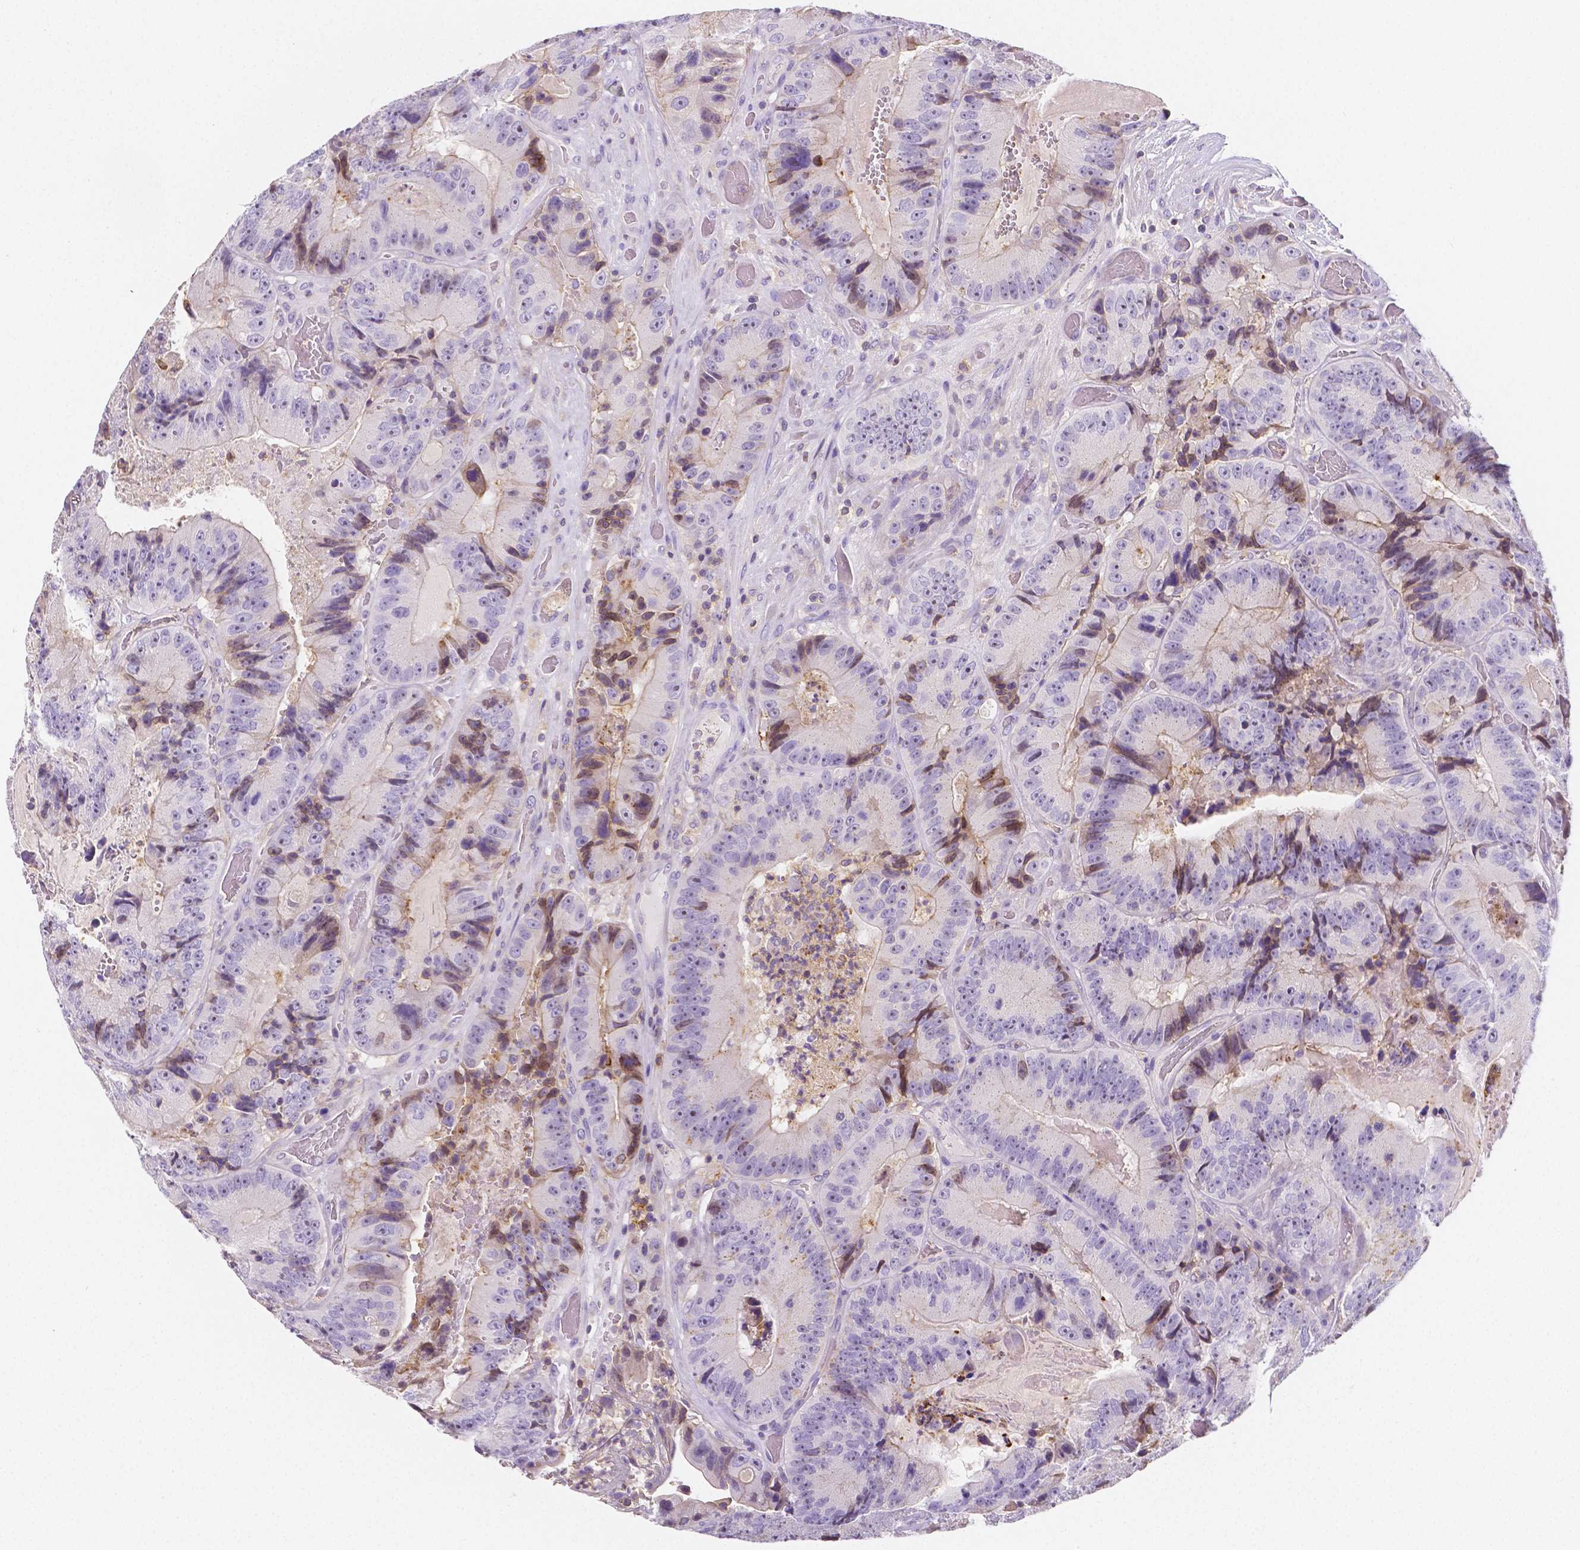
{"staining": {"intensity": "moderate", "quantity": "<25%", "location": "cytoplasmic/membranous,nuclear"}, "tissue": "colorectal cancer", "cell_type": "Tumor cells", "image_type": "cancer", "snomed": [{"axis": "morphology", "description": "Adenocarcinoma, NOS"}, {"axis": "topography", "description": "Colon"}], "caption": "IHC (DAB (3,3'-diaminobenzidine)) staining of colorectal adenocarcinoma reveals moderate cytoplasmic/membranous and nuclear protein expression in about <25% of tumor cells. (Stains: DAB (3,3'-diaminobenzidine) in brown, nuclei in blue, Microscopy: brightfield microscopy at high magnification).", "gene": "GABRD", "patient": {"sex": "female", "age": 86}}